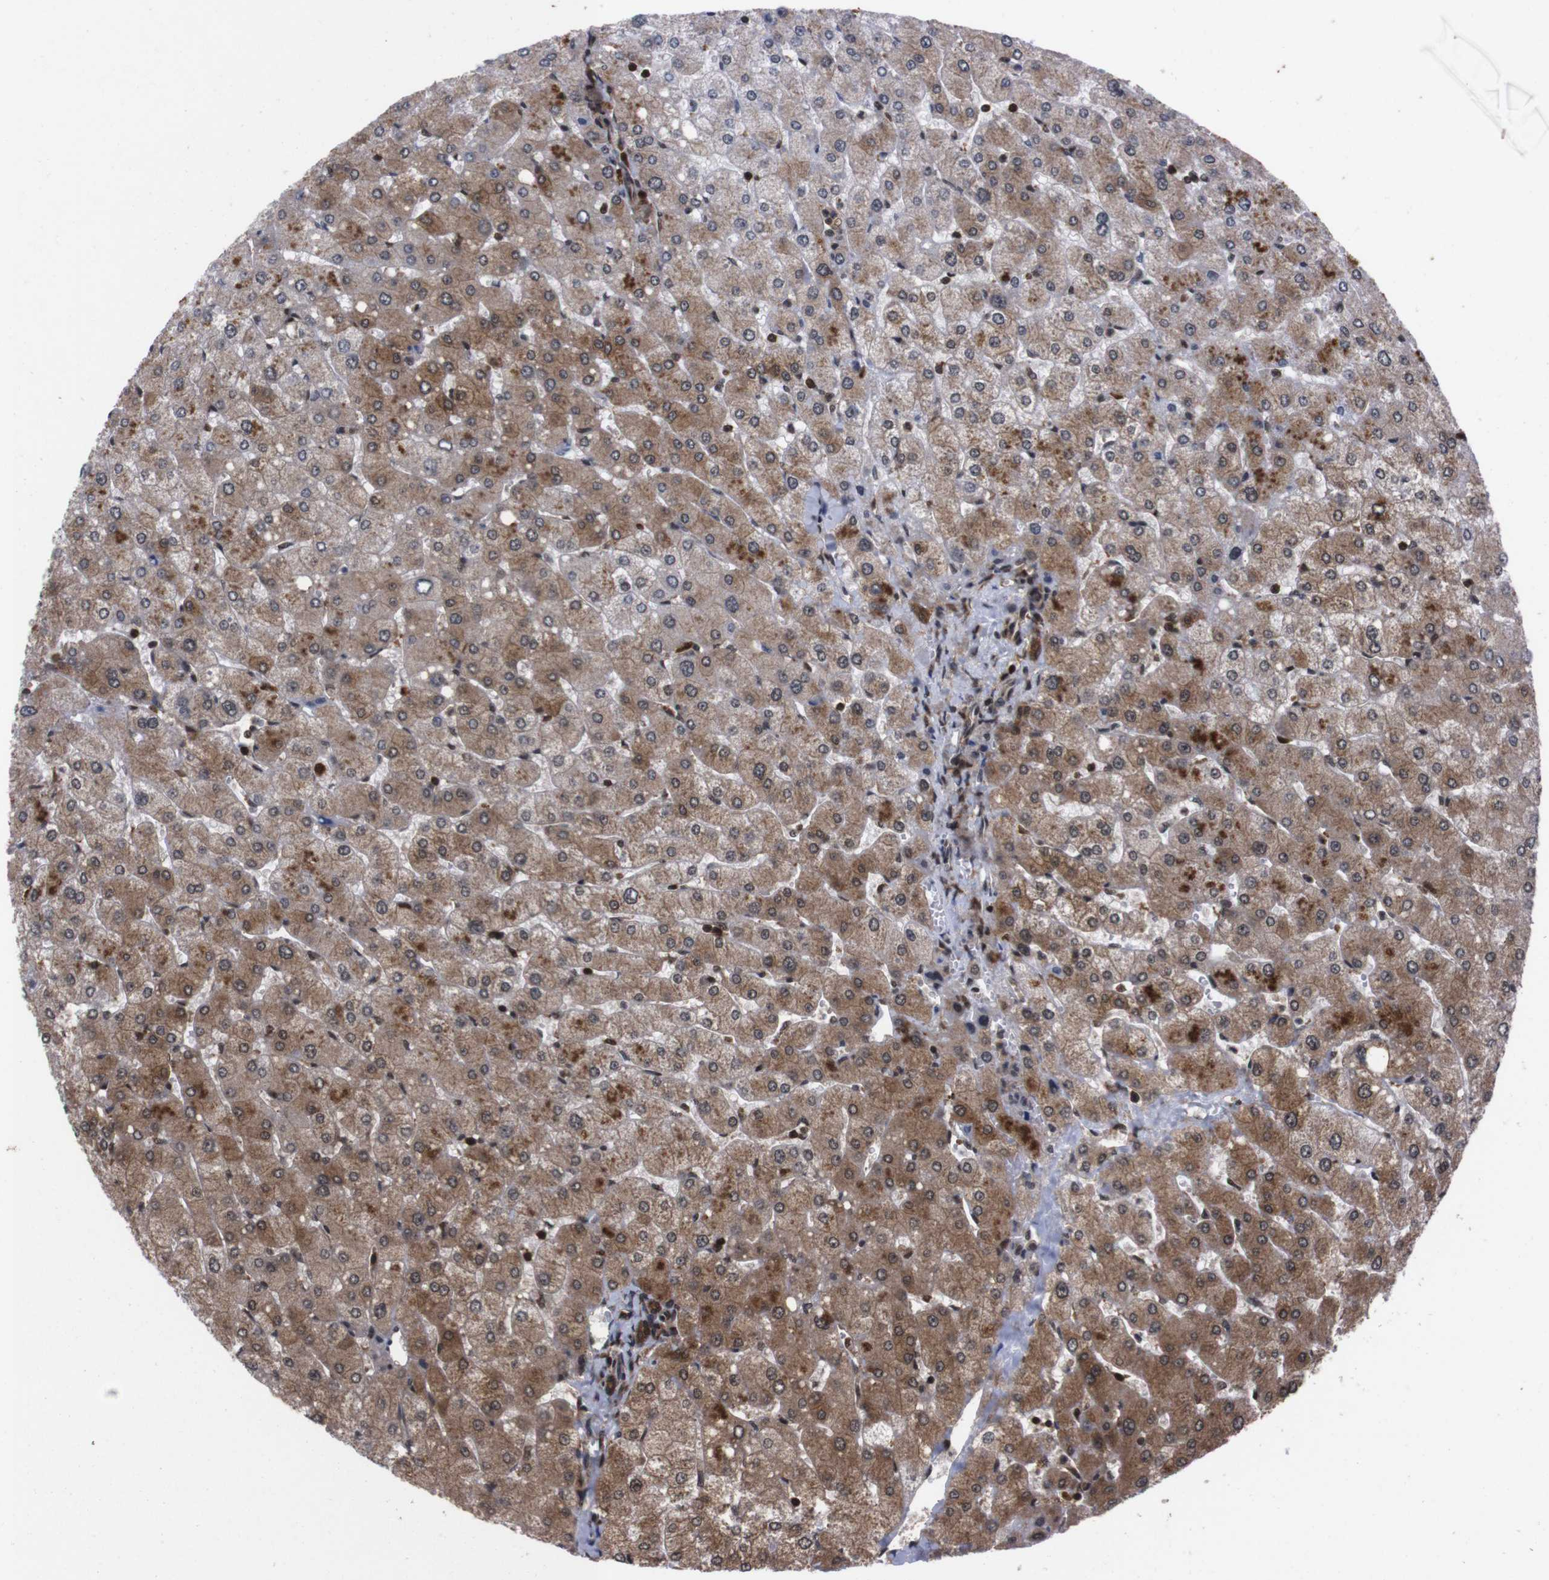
{"staining": {"intensity": "moderate", "quantity": ">75%", "location": "cytoplasmic/membranous"}, "tissue": "liver", "cell_type": "Cholangiocytes", "image_type": "normal", "snomed": [{"axis": "morphology", "description": "Normal tissue, NOS"}, {"axis": "topography", "description": "Liver"}], "caption": "This image reveals immunohistochemistry (IHC) staining of benign liver, with medium moderate cytoplasmic/membranous positivity in approximately >75% of cholangiocytes.", "gene": "UBQLN2", "patient": {"sex": "male", "age": 55}}